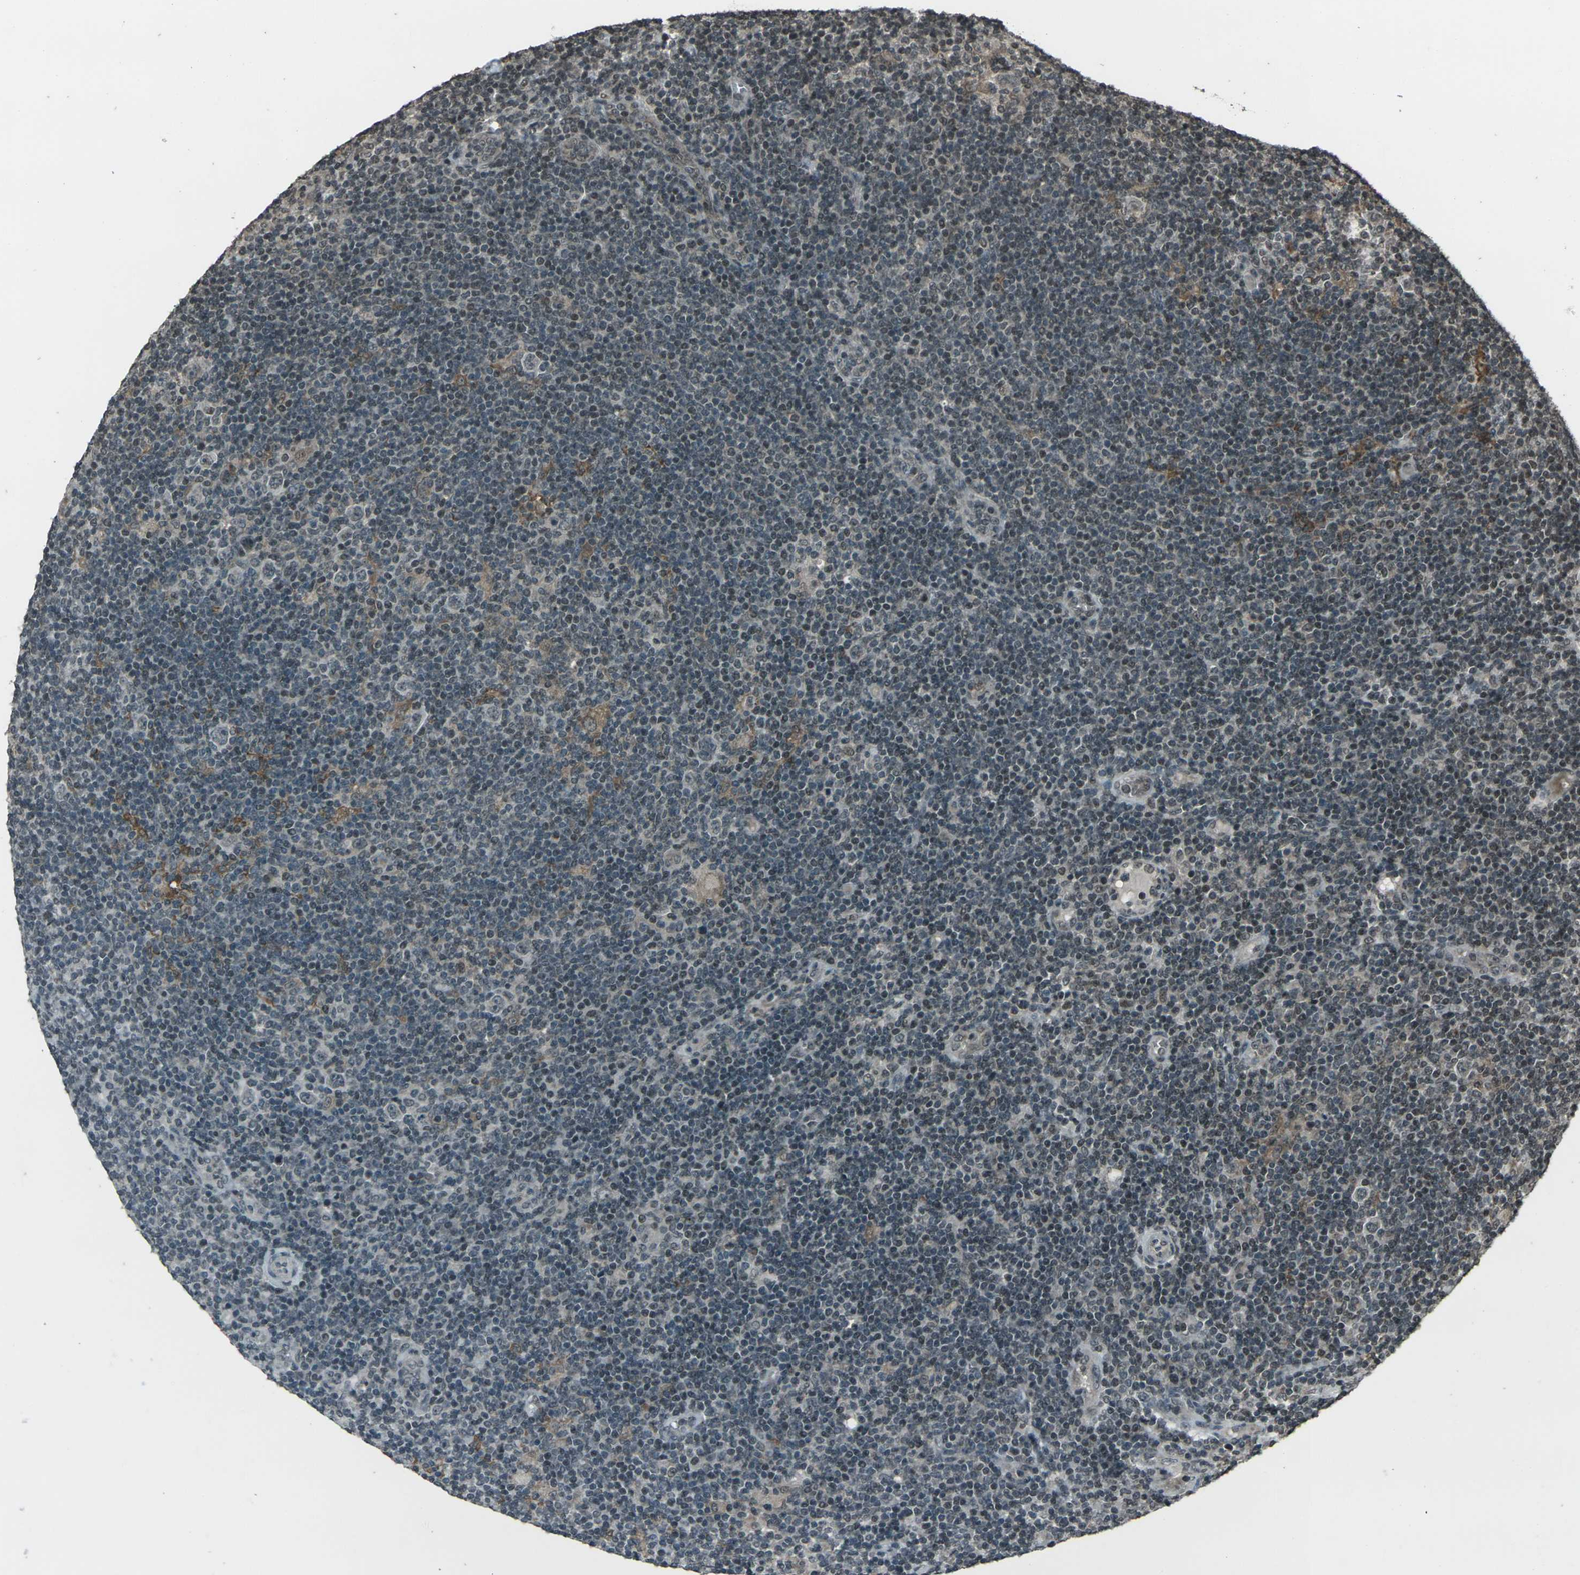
{"staining": {"intensity": "weak", "quantity": "<25%", "location": "cytoplasmic/membranous"}, "tissue": "lymphoma", "cell_type": "Tumor cells", "image_type": "cancer", "snomed": [{"axis": "morphology", "description": "Hodgkin's disease, NOS"}, {"axis": "topography", "description": "Lymph node"}], "caption": "DAB immunohistochemical staining of lymphoma demonstrates no significant staining in tumor cells.", "gene": "PRPF8", "patient": {"sex": "female", "age": 57}}